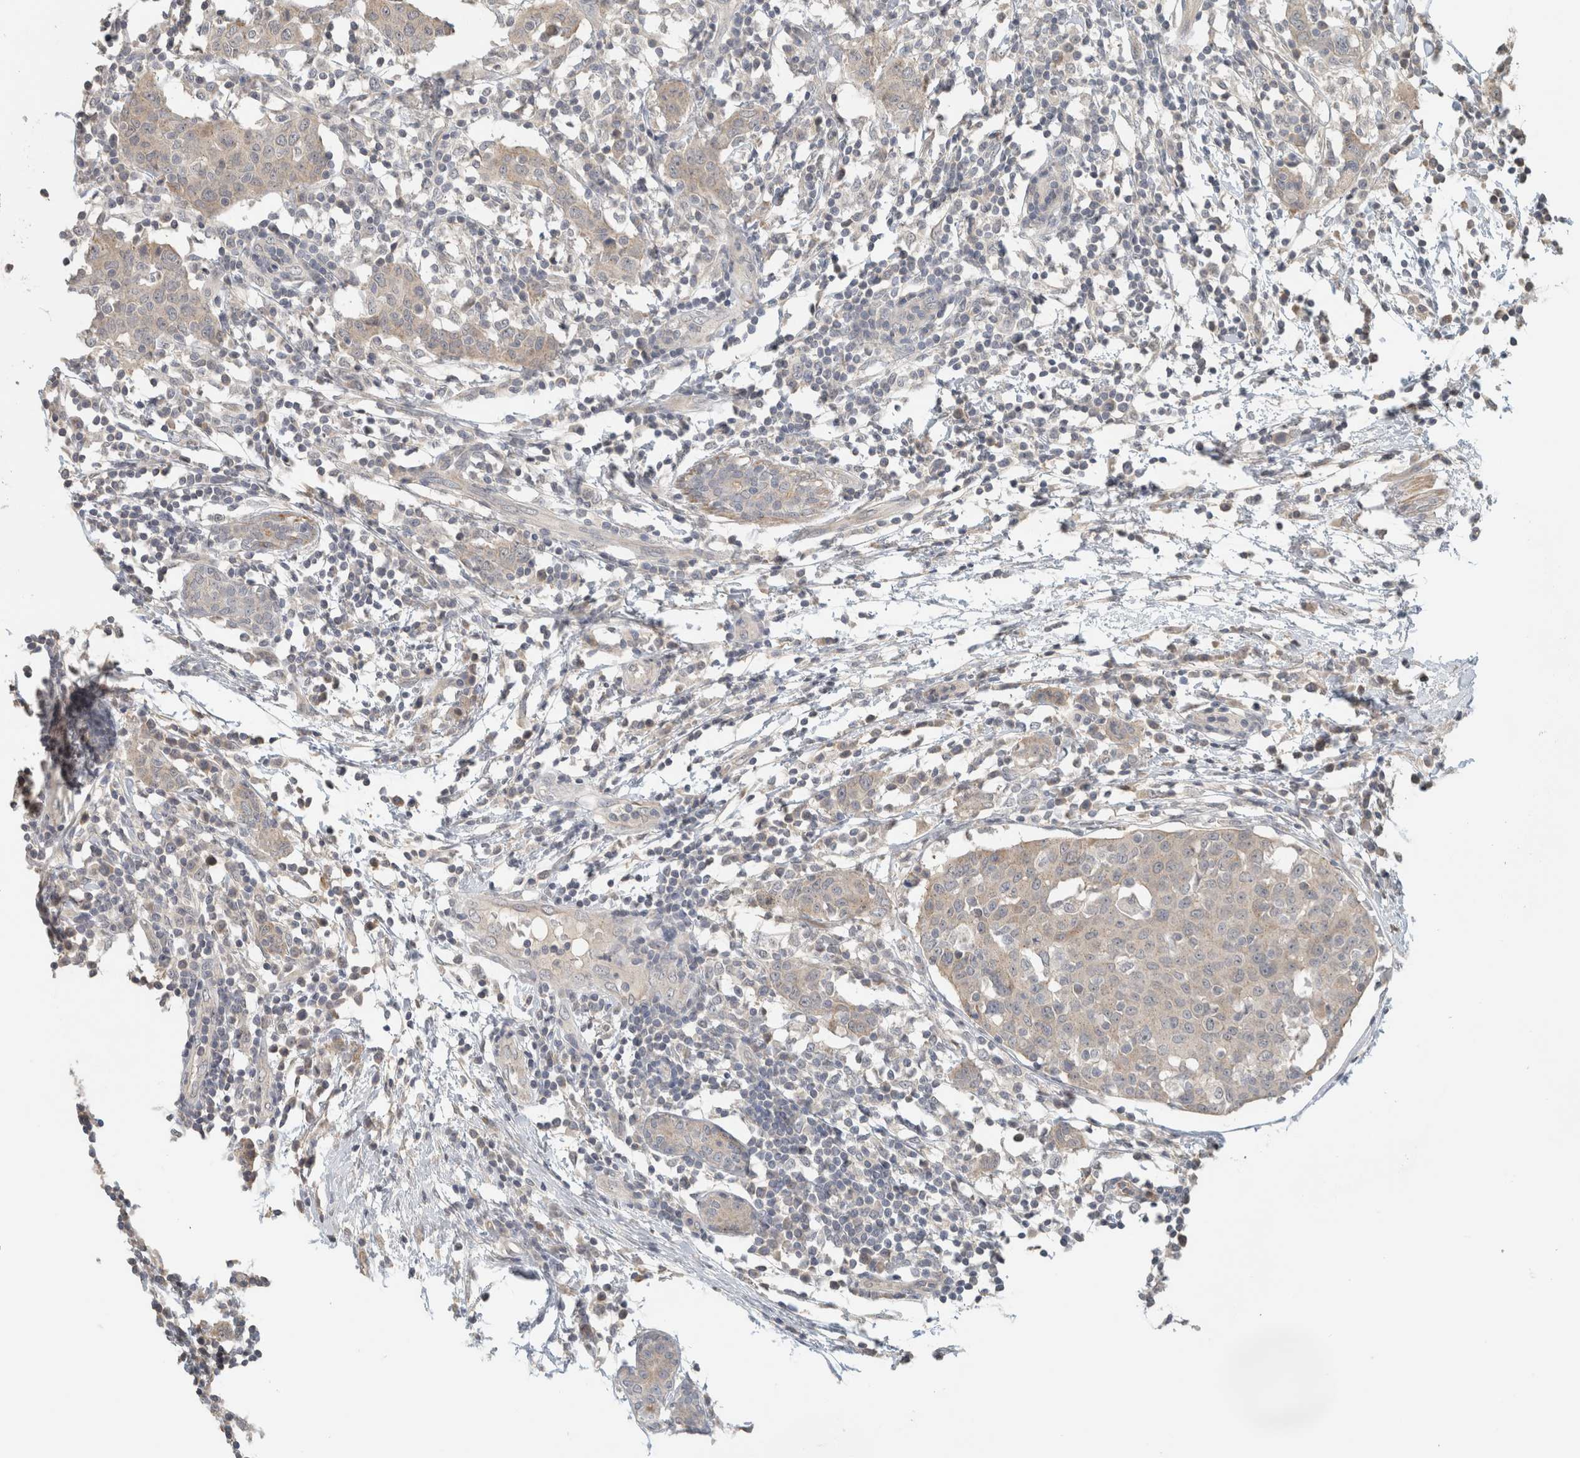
{"staining": {"intensity": "negative", "quantity": "none", "location": "none"}, "tissue": "breast cancer", "cell_type": "Tumor cells", "image_type": "cancer", "snomed": [{"axis": "morphology", "description": "Normal tissue, NOS"}, {"axis": "morphology", "description": "Duct carcinoma"}, {"axis": "topography", "description": "Breast"}], "caption": "Tumor cells are negative for protein expression in human breast cancer. The staining was performed using DAB to visualize the protein expression in brown, while the nuclei were stained in blue with hematoxylin (Magnification: 20x).", "gene": "ERCC6L2", "patient": {"sex": "female", "age": 37}}